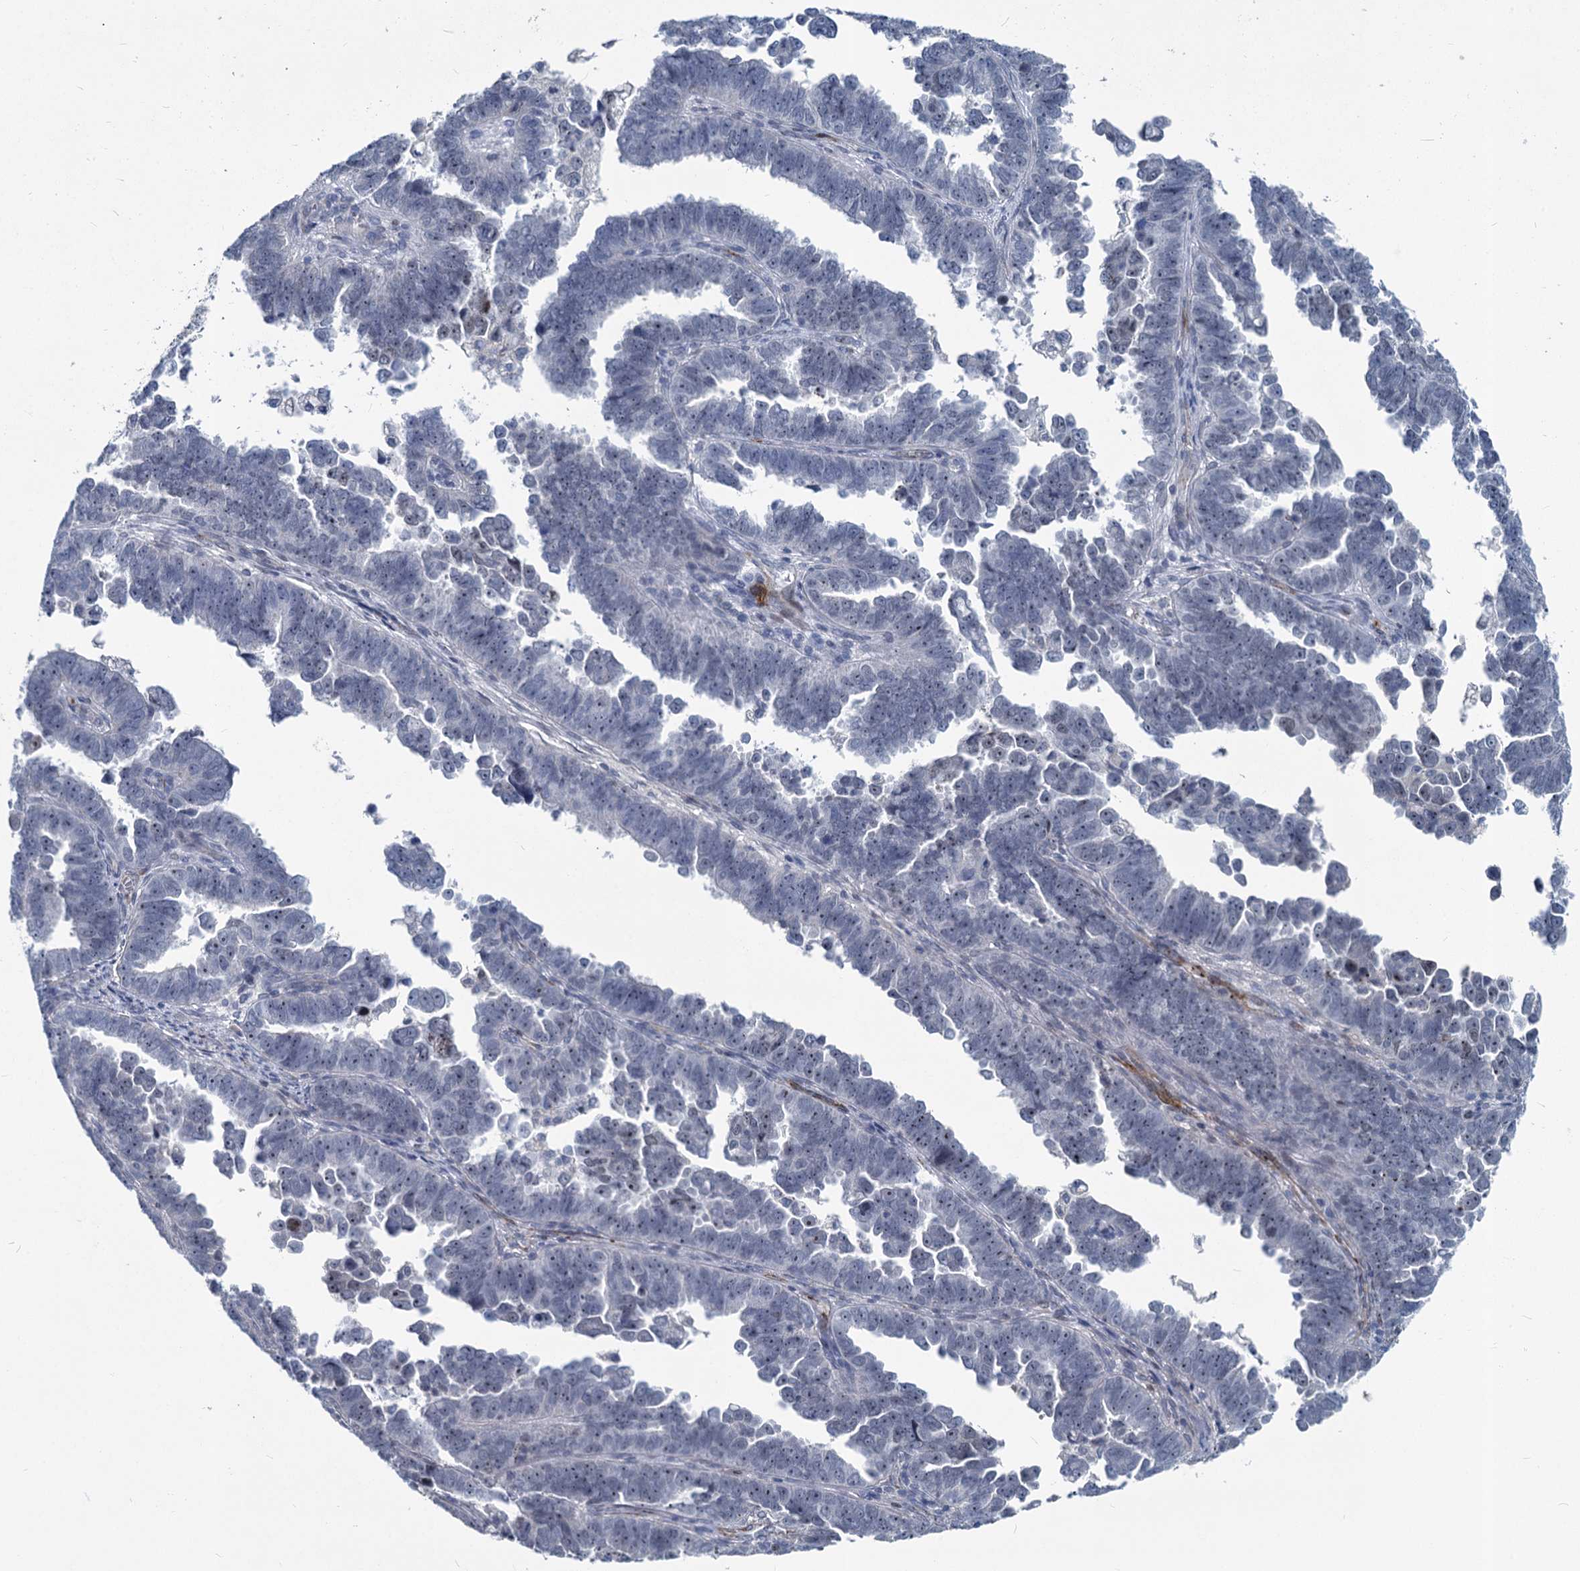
{"staining": {"intensity": "weak", "quantity": "25%-75%", "location": "nuclear"}, "tissue": "endometrial cancer", "cell_type": "Tumor cells", "image_type": "cancer", "snomed": [{"axis": "morphology", "description": "Adenocarcinoma, NOS"}, {"axis": "topography", "description": "Endometrium"}], "caption": "Protein staining of endometrial cancer tissue reveals weak nuclear positivity in about 25%-75% of tumor cells.", "gene": "ASXL3", "patient": {"sex": "female", "age": 75}}